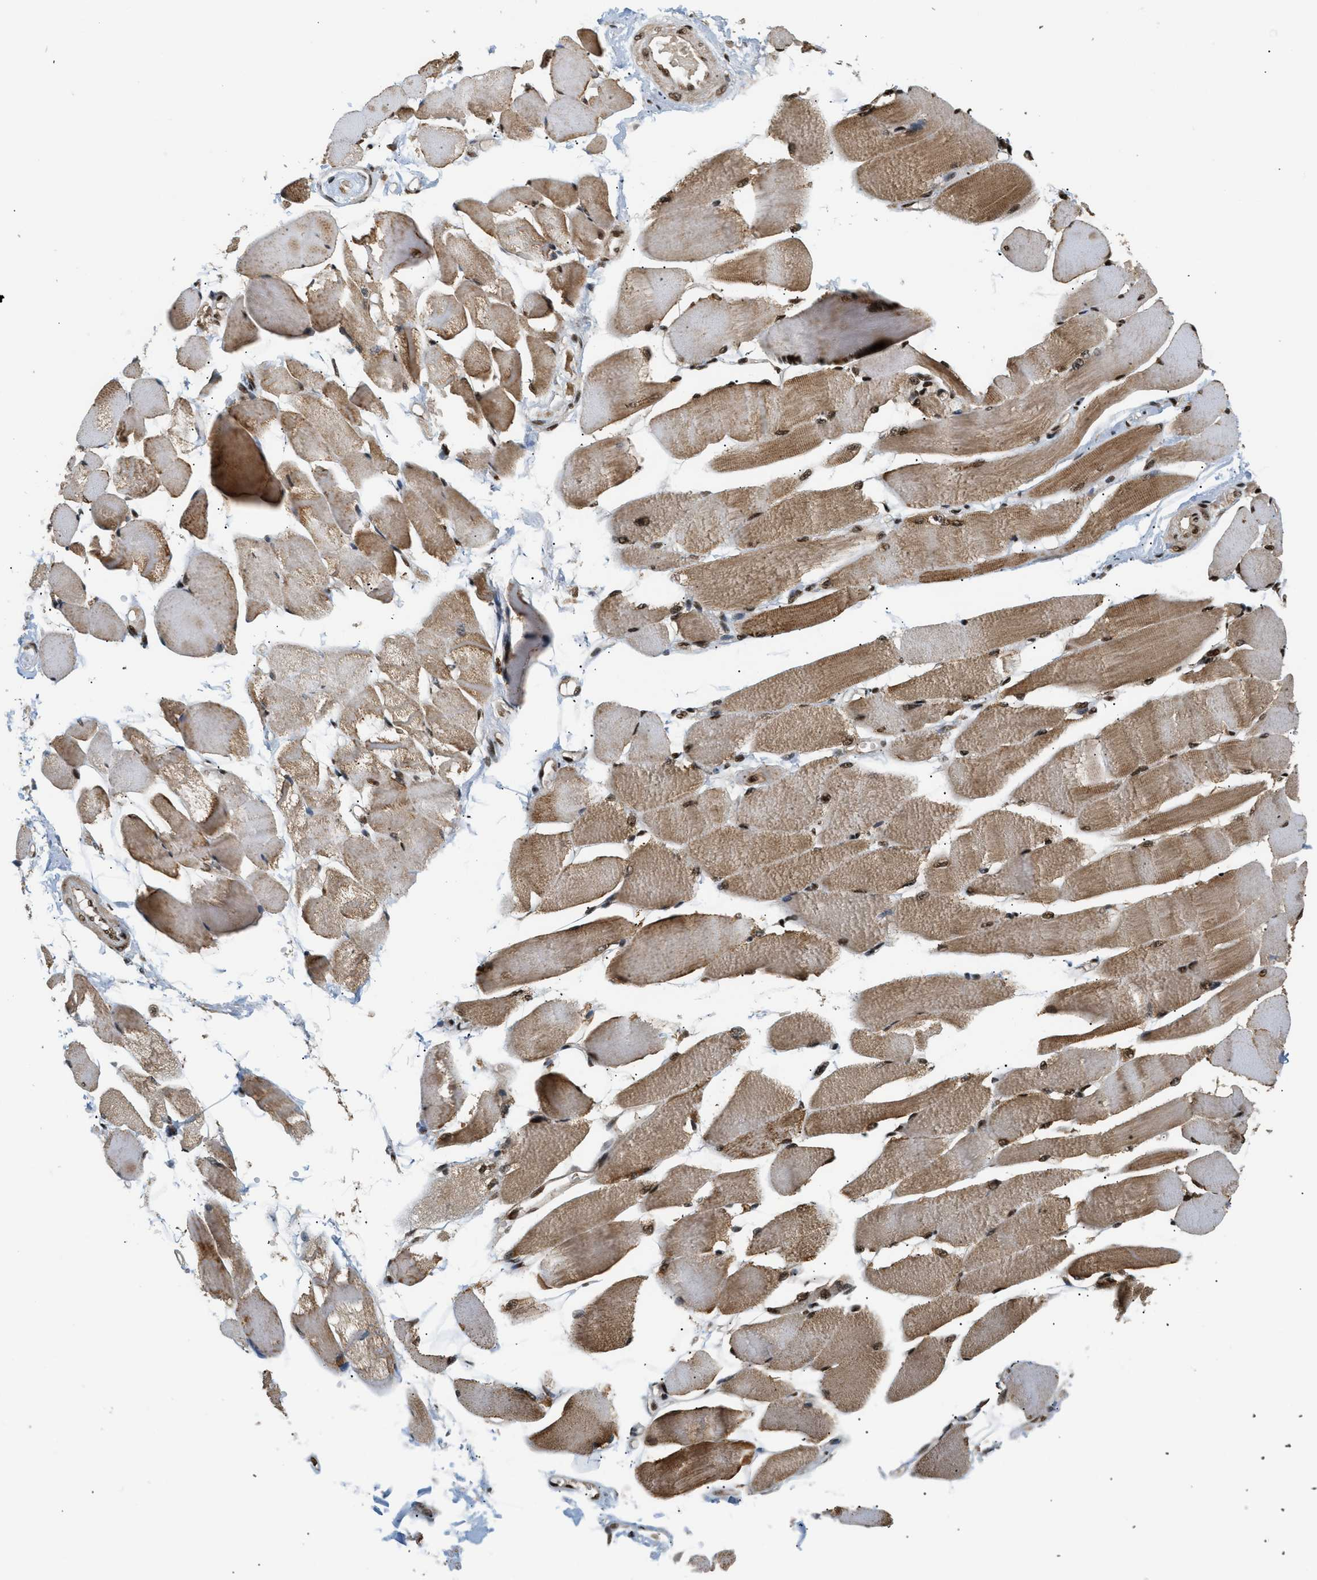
{"staining": {"intensity": "strong", "quantity": ">75%", "location": "cytoplasmic/membranous,nuclear"}, "tissue": "skeletal muscle", "cell_type": "Myocytes", "image_type": "normal", "snomed": [{"axis": "morphology", "description": "Normal tissue, NOS"}, {"axis": "topography", "description": "Skeletal muscle"}, {"axis": "topography", "description": "Peripheral nerve tissue"}], "caption": "Skeletal muscle stained with DAB IHC demonstrates high levels of strong cytoplasmic/membranous,nuclear expression in approximately >75% of myocytes. (DAB (3,3'-diaminobenzidine) IHC, brown staining for protein, blue staining for nuclei).", "gene": "RBM5", "patient": {"sex": "female", "age": 84}}